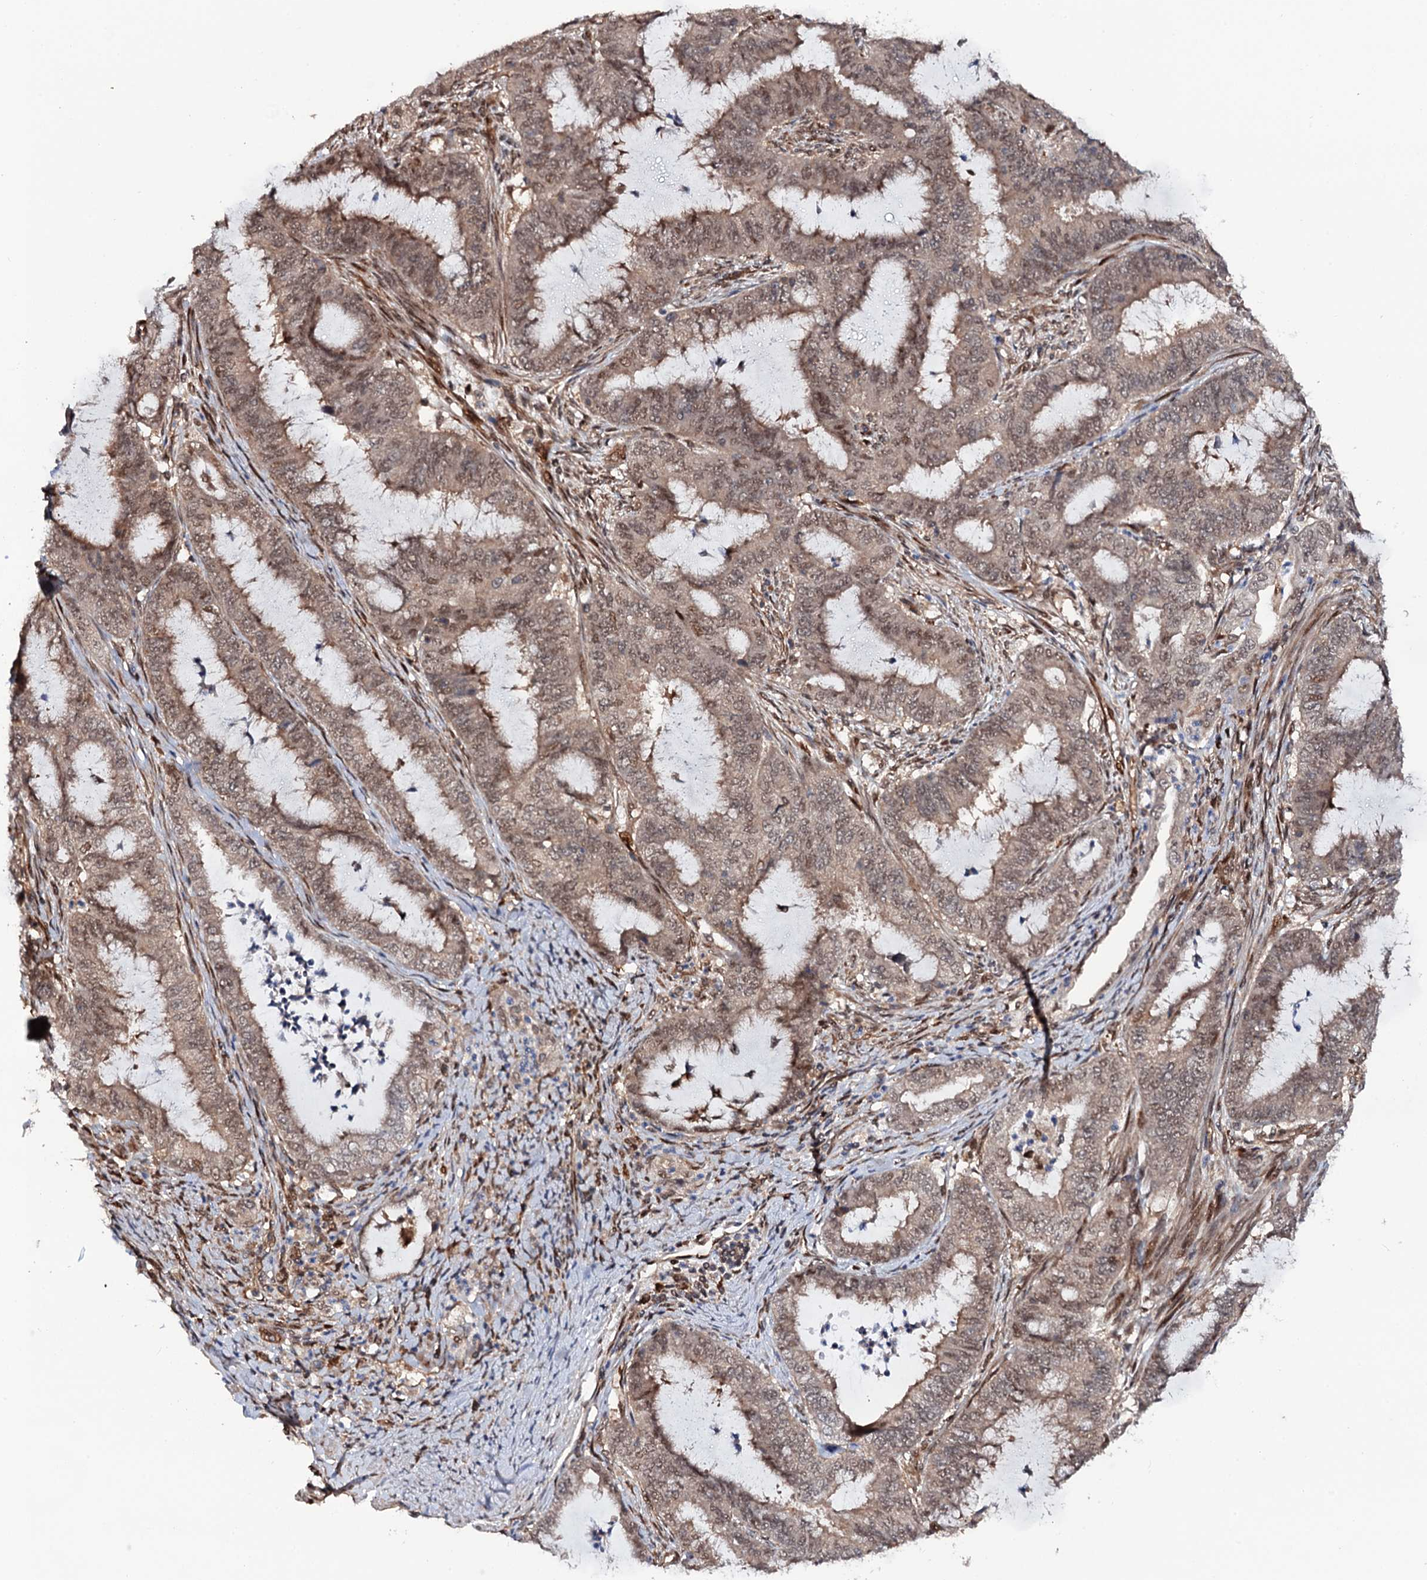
{"staining": {"intensity": "moderate", "quantity": "25%-75%", "location": "cytoplasmic/membranous,nuclear"}, "tissue": "endometrial cancer", "cell_type": "Tumor cells", "image_type": "cancer", "snomed": [{"axis": "morphology", "description": "Adenocarcinoma, NOS"}, {"axis": "topography", "description": "Endometrium"}], "caption": "Immunohistochemistry (IHC) of human endometrial cancer (adenocarcinoma) reveals medium levels of moderate cytoplasmic/membranous and nuclear expression in about 25%-75% of tumor cells.", "gene": "CDC23", "patient": {"sex": "female", "age": 51}}